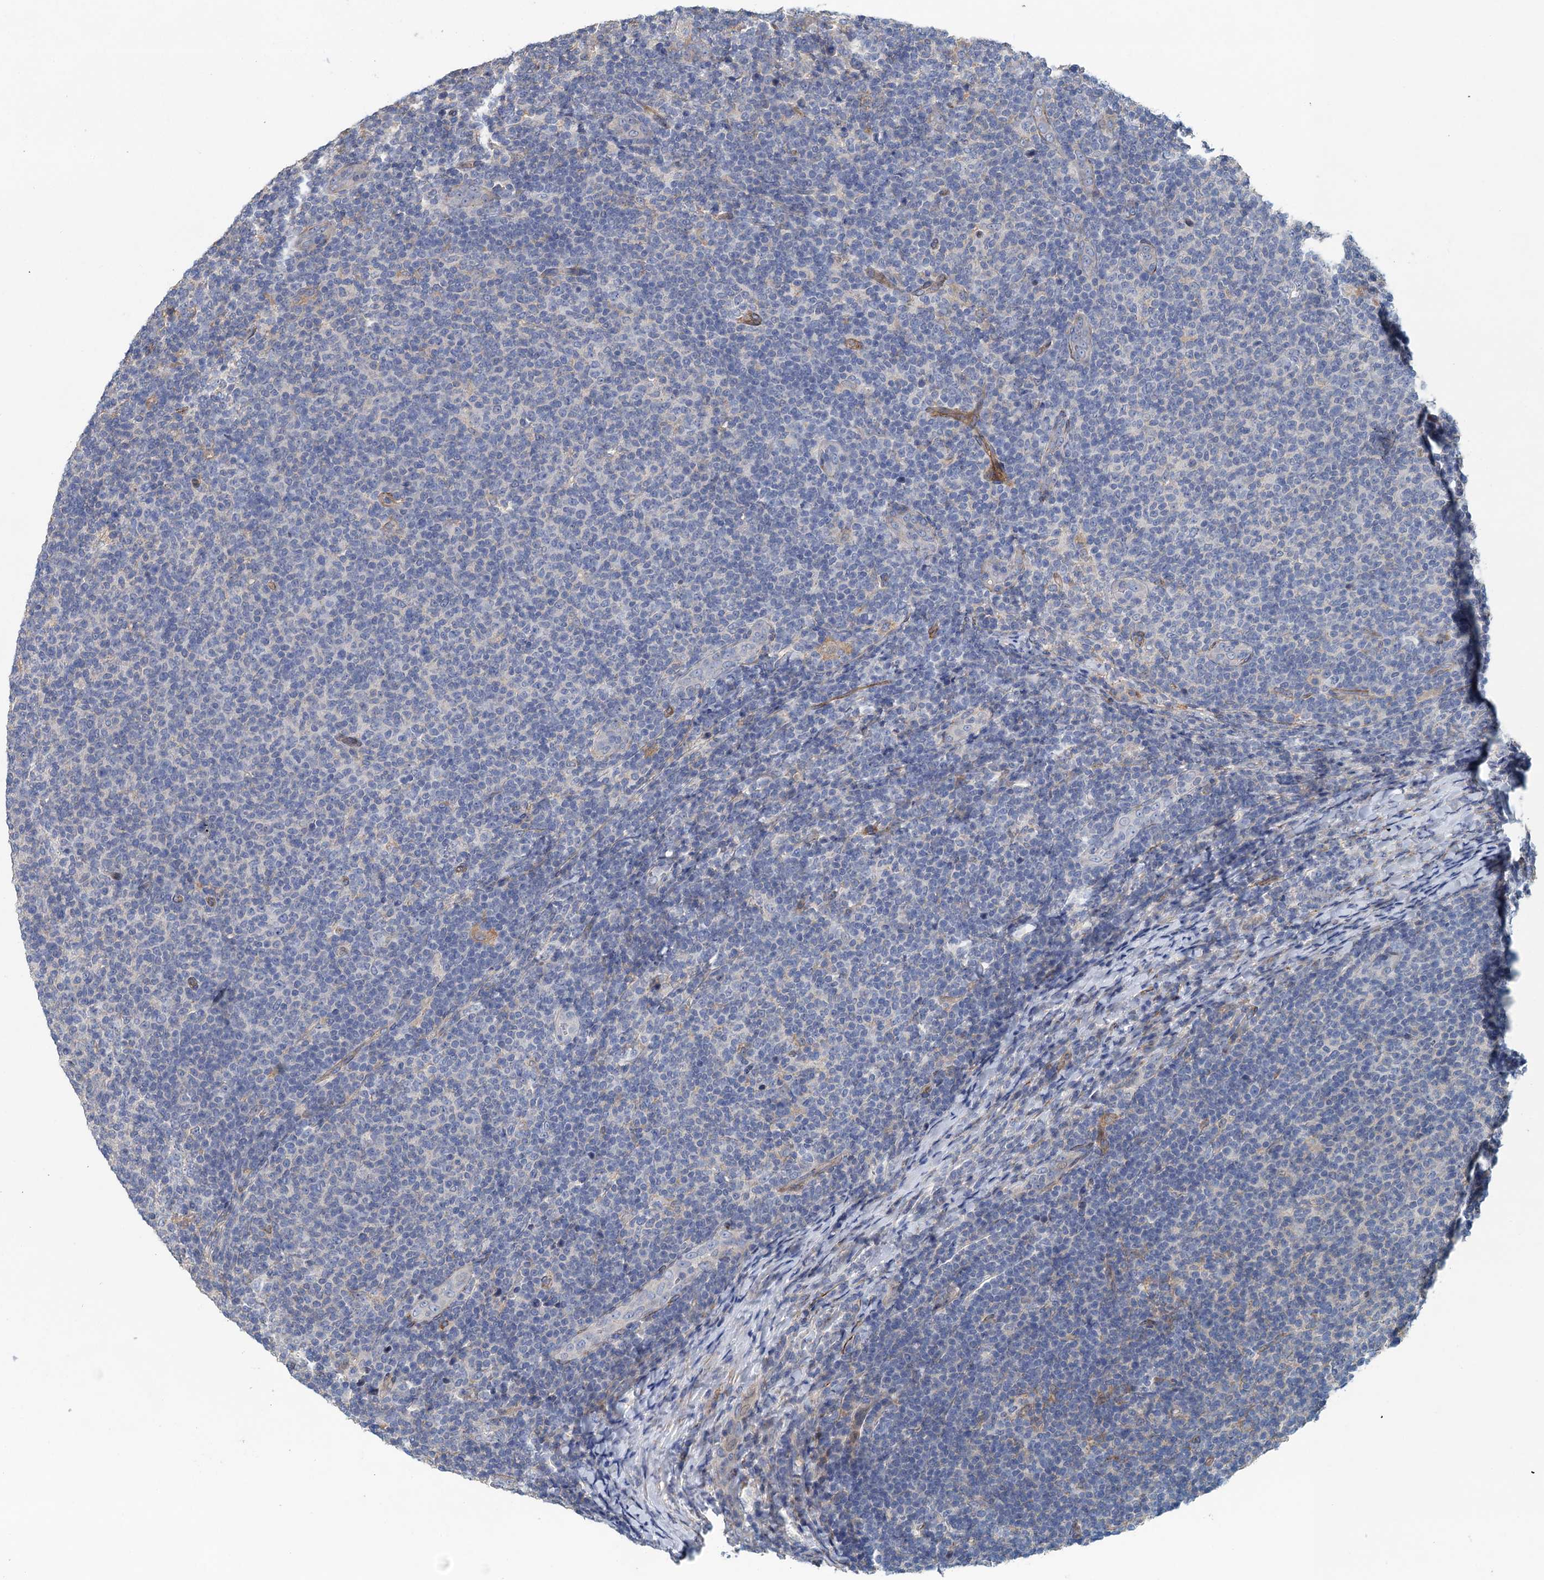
{"staining": {"intensity": "negative", "quantity": "none", "location": "none"}, "tissue": "lymphoma", "cell_type": "Tumor cells", "image_type": "cancer", "snomed": [{"axis": "morphology", "description": "Malignant lymphoma, non-Hodgkin's type, Low grade"}, {"axis": "topography", "description": "Lymph node"}], "caption": "Malignant lymphoma, non-Hodgkin's type (low-grade) was stained to show a protein in brown. There is no significant positivity in tumor cells.", "gene": "RSAD2", "patient": {"sex": "male", "age": 66}}